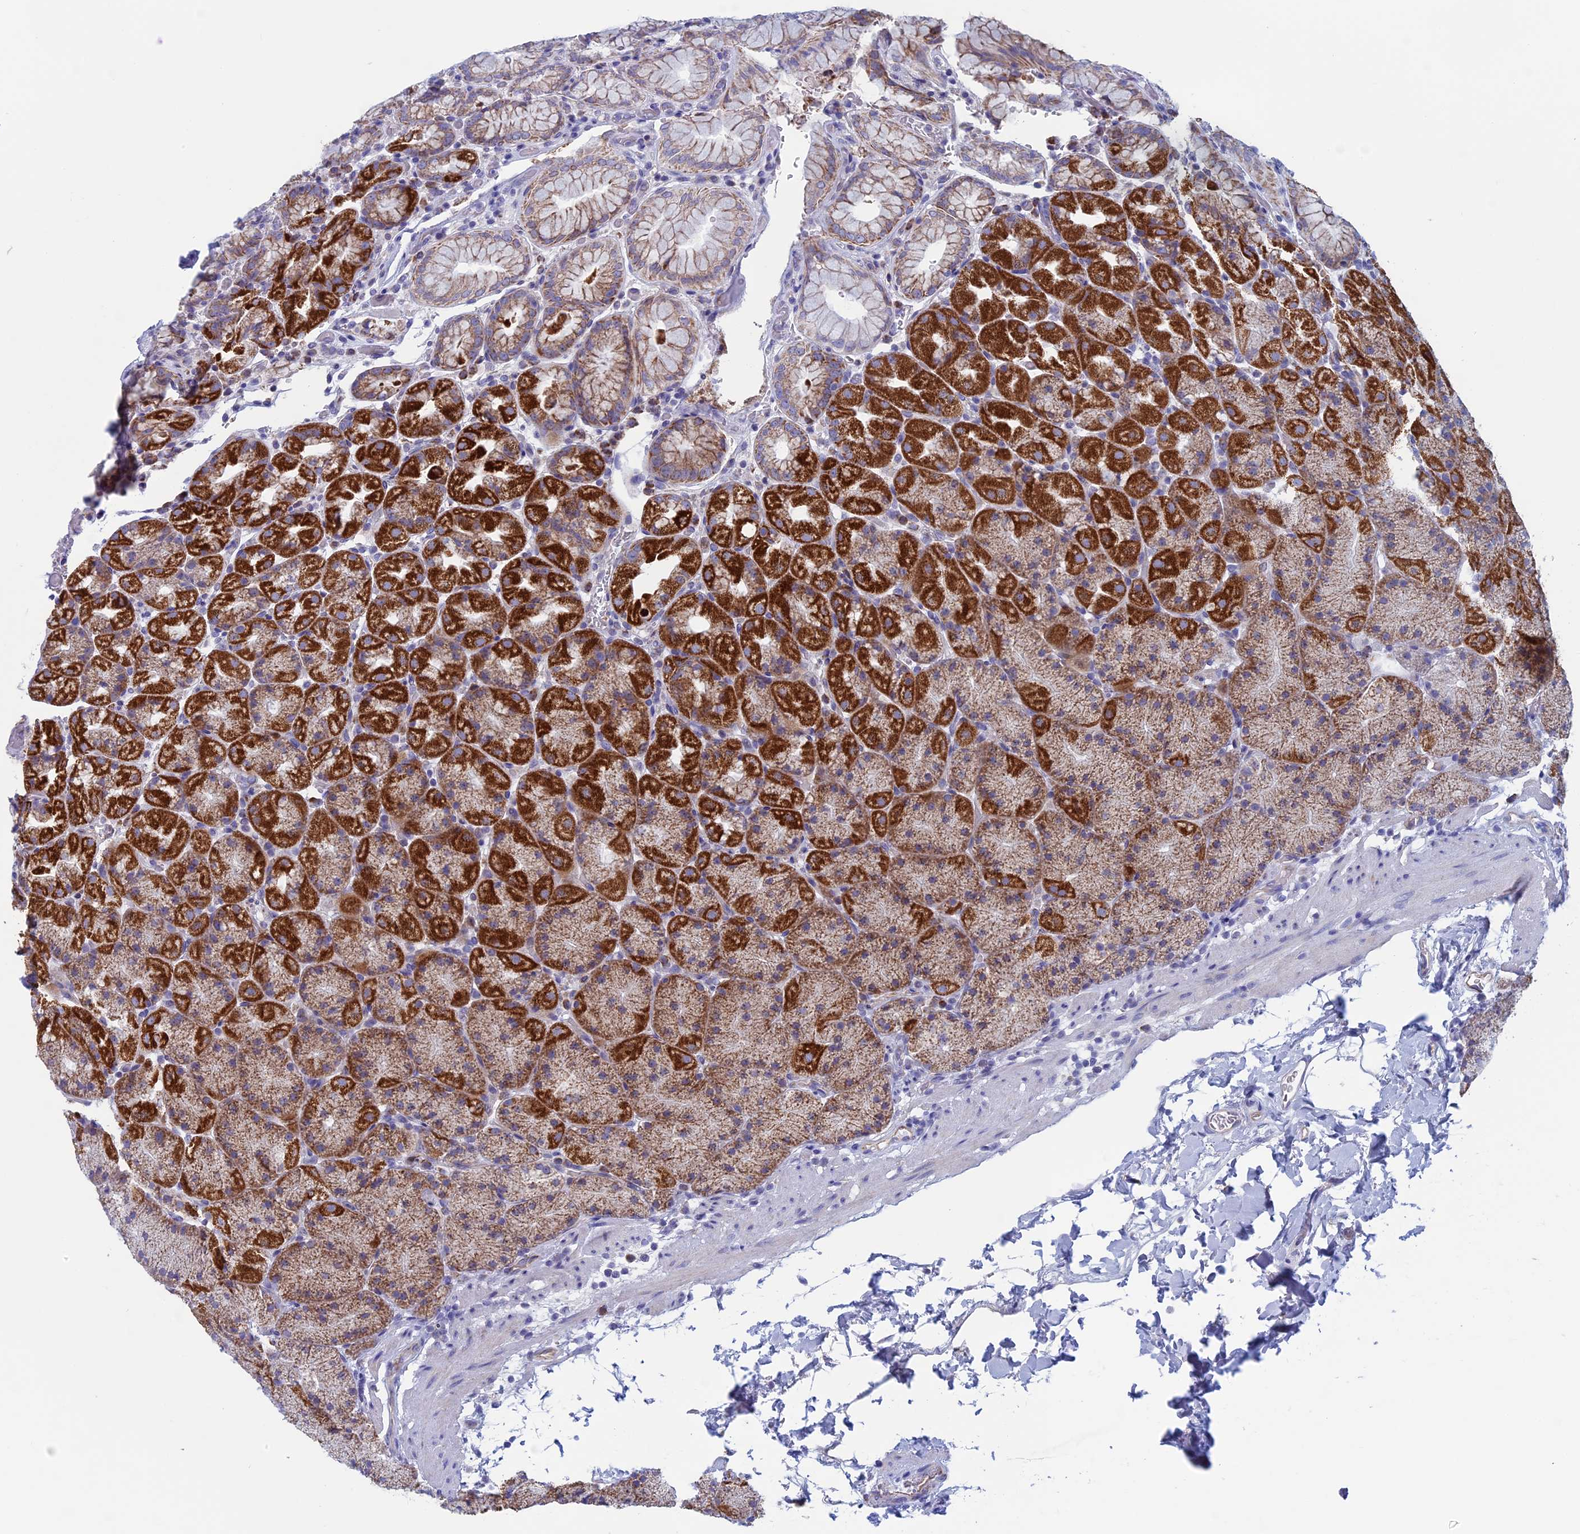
{"staining": {"intensity": "strong", "quantity": ">75%", "location": "cytoplasmic/membranous"}, "tissue": "stomach", "cell_type": "Glandular cells", "image_type": "normal", "snomed": [{"axis": "morphology", "description": "Normal tissue, NOS"}, {"axis": "topography", "description": "Stomach, upper"}, {"axis": "topography", "description": "Stomach, lower"}], "caption": "Human stomach stained with a protein marker reveals strong staining in glandular cells.", "gene": "NDUFB9", "patient": {"sex": "male", "age": 67}}